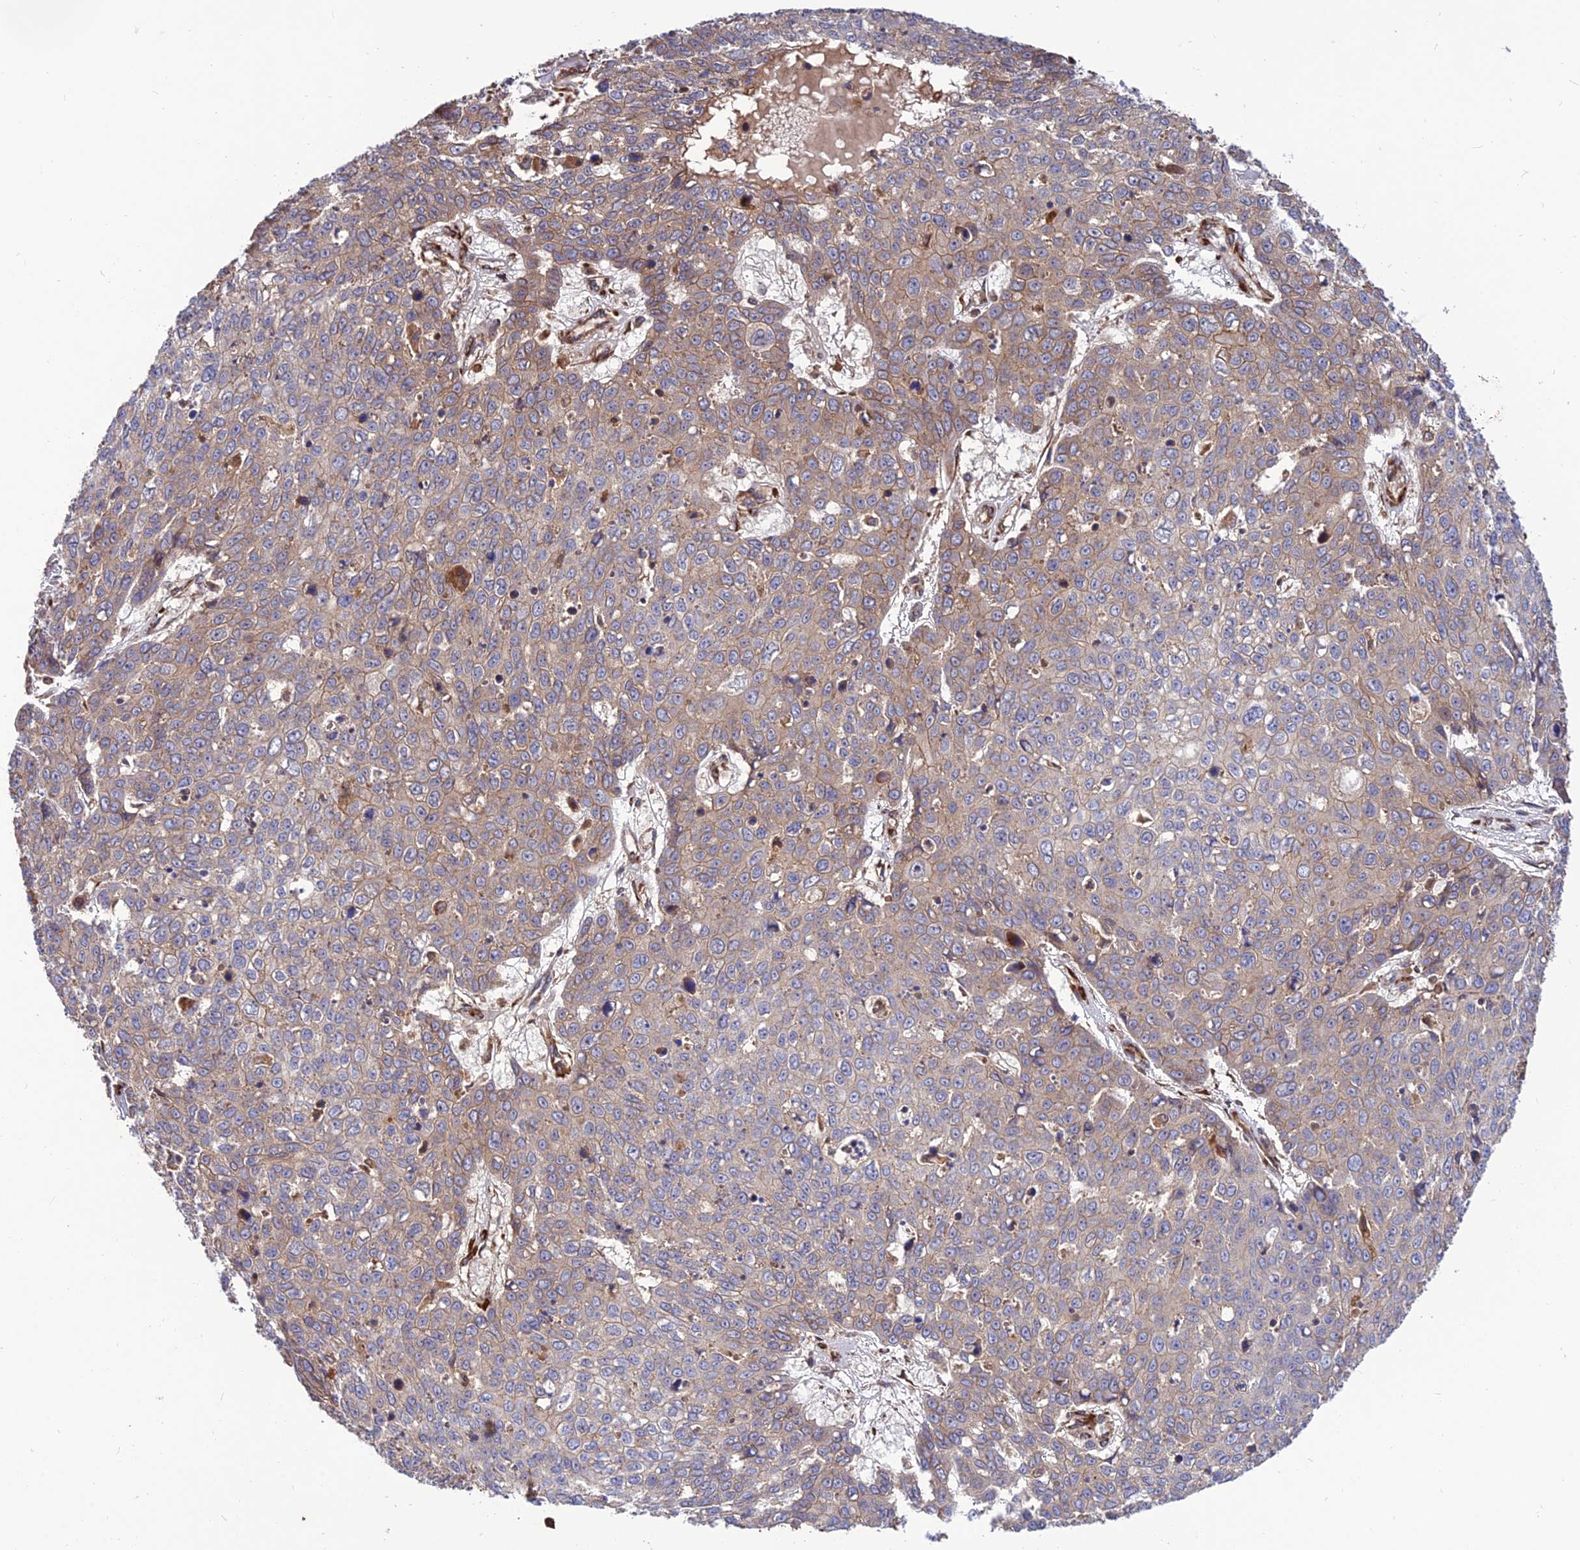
{"staining": {"intensity": "strong", "quantity": "25%-75%", "location": "cytoplasmic/membranous"}, "tissue": "skin cancer", "cell_type": "Tumor cells", "image_type": "cancer", "snomed": [{"axis": "morphology", "description": "Normal tissue, NOS"}, {"axis": "morphology", "description": "Squamous cell carcinoma, NOS"}, {"axis": "topography", "description": "Skin"}], "caption": "Protein staining by immunohistochemistry shows strong cytoplasmic/membranous positivity in about 25%-75% of tumor cells in skin cancer.", "gene": "CRTAP", "patient": {"sex": "male", "age": 72}}